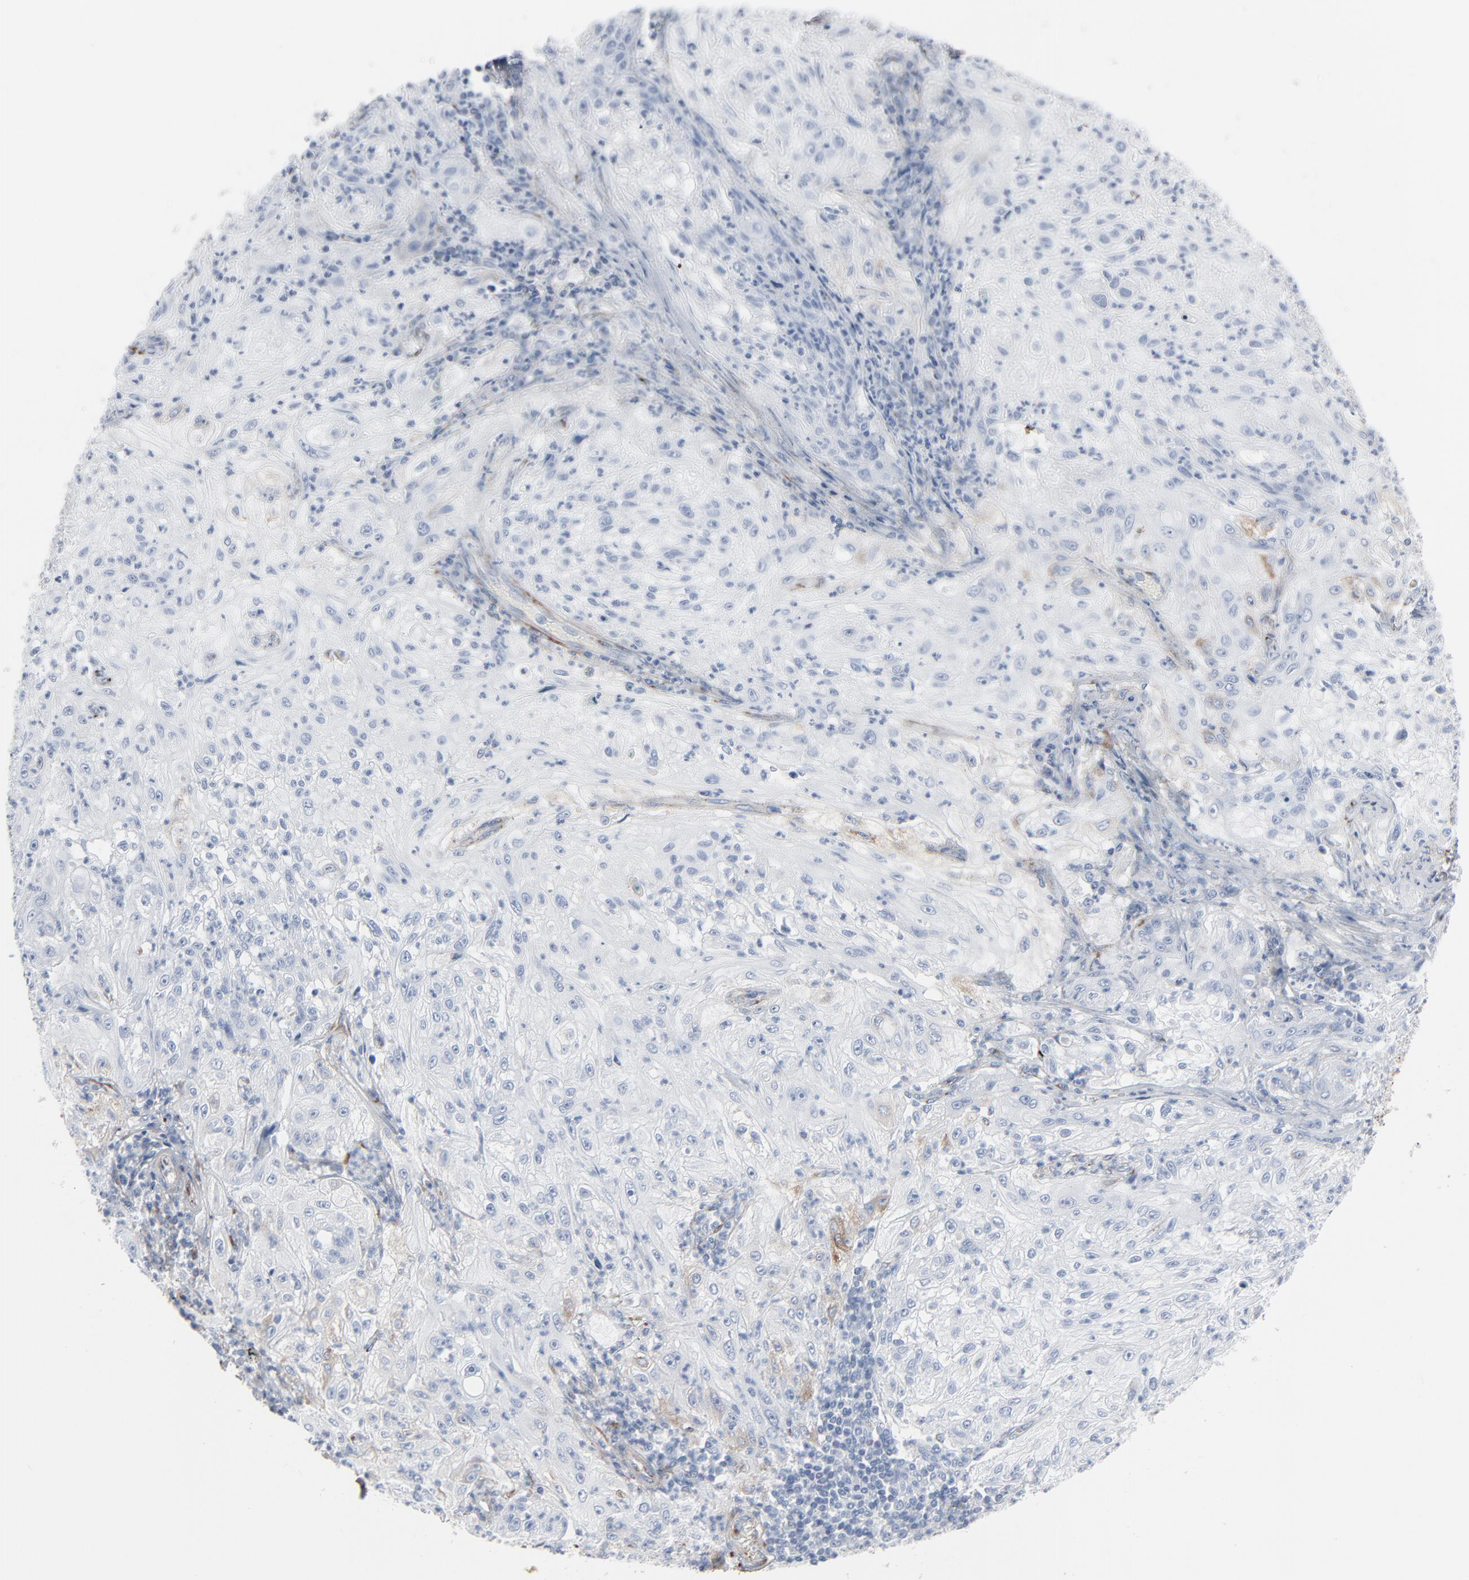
{"staining": {"intensity": "negative", "quantity": "none", "location": "none"}, "tissue": "lung cancer", "cell_type": "Tumor cells", "image_type": "cancer", "snomed": [{"axis": "morphology", "description": "Inflammation, NOS"}, {"axis": "morphology", "description": "Squamous cell carcinoma, NOS"}, {"axis": "topography", "description": "Lymph node"}, {"axis": "topography", "description": "Soft tissue"}, {"axis": "topography", "description": "Lung"}], "caption": "A high-resolution photomicrograph shows IHC staining of squamous cell carcinoma (lung), which displays no significant expression in tumor cells.", "gene": "BGN", "patient": {"sex": "male", "age": 66}}